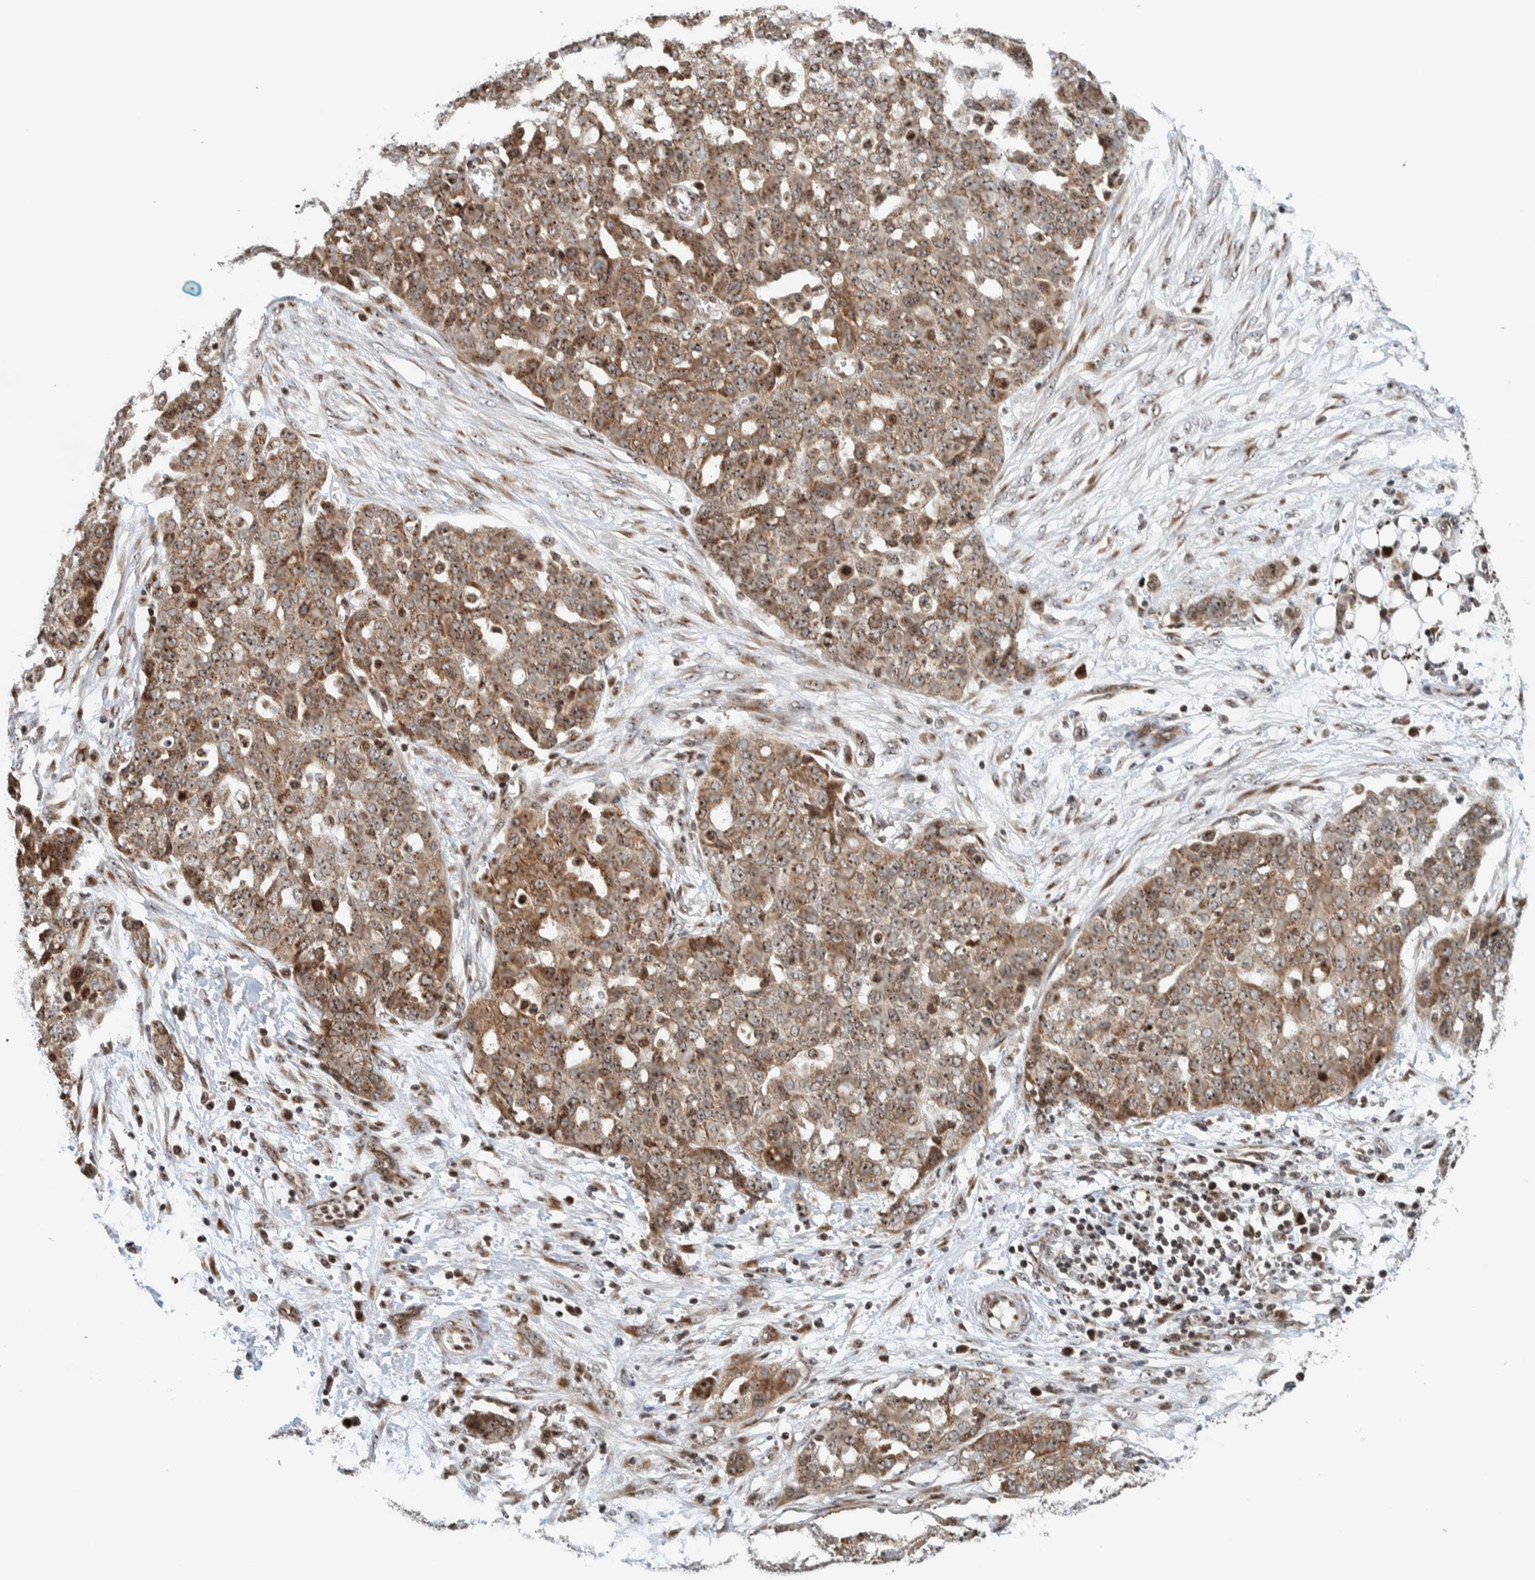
{"staining": {"intensity": "moderate", "quantity": ">75%", "location": "cytoplasmic/membranous,nuclear"}, "tissue": "ovarian cancer", "cell_type": "Tumor cells", "image_type": "cancer", "snomed": [{"axis": "morphology", "description": "Cystadenocarcinoma, serous, NOS"}, {"axis": "topography", "description": "Soft tissue"}, {"axis": "topography", "description": "Ovary"}], "caption": "This histopathology image displays serous cystadenocarcinoma (ovarian) stained with IHC to label a protein in brown. The cytoplasmic/membranous and nuclear of tumor cells show moderate positivity for the protein. Nuclei are counter-stained blue.", "gene": "CCDC182", "patient": {"sex": "female", "age": 57}}